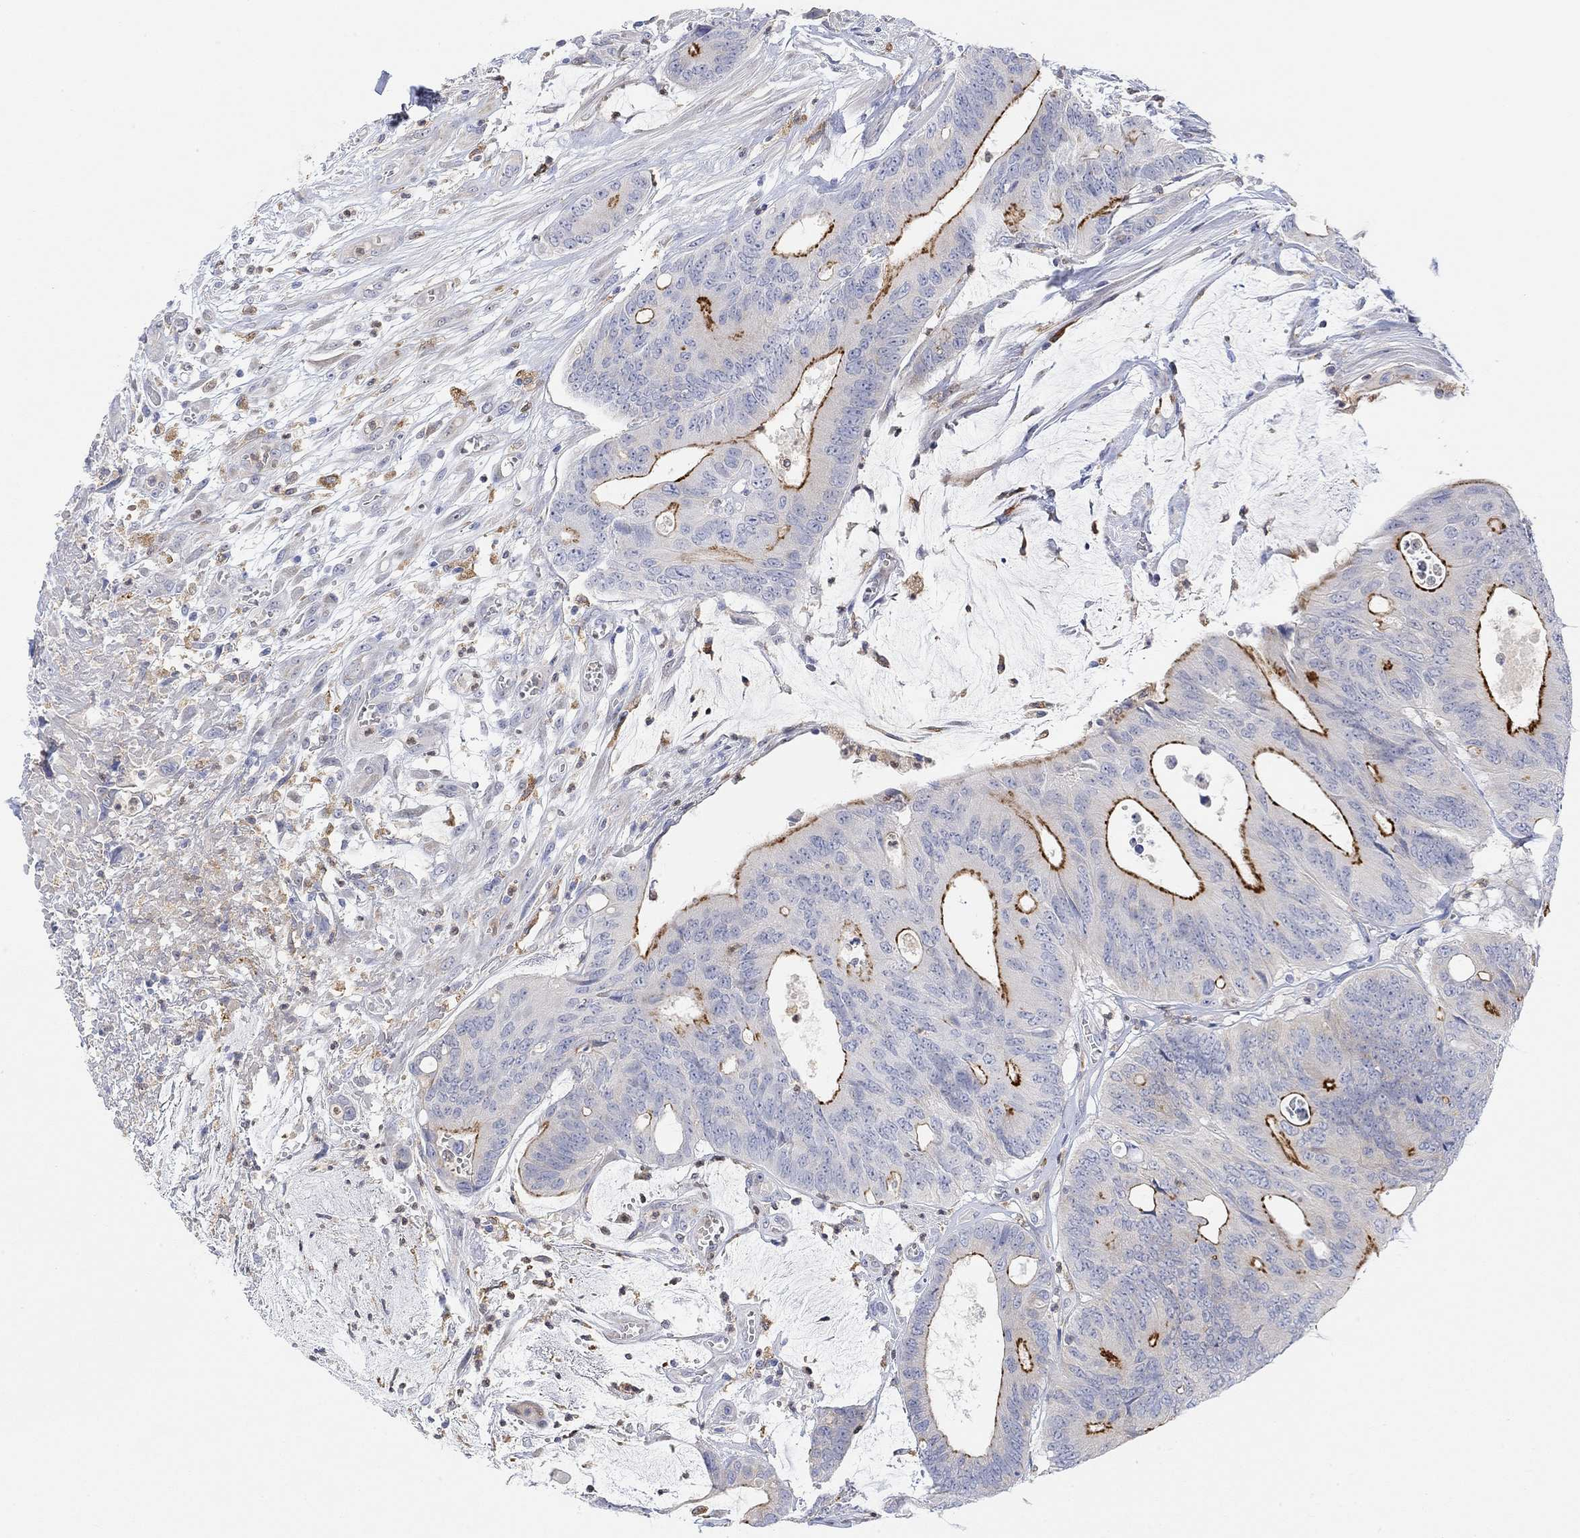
{"staining": {"intensity": "strong", "quantity": "<25%", "location": "cytoplasmic/membranous"}, "tissue": "colorectal cancer", "cell_type": "Tumor cells", "image_type": "cancer", "snomed": [{"axis": "morphology", "description": "Normal tissue, NOS"}, {"axis": "morphology", "description": "Adenocarcinoma, NOS"}, {"axis": "topography", "description": "Colon"}], "caption": "Protein staining shows strong cytoplasmic/membranous positivity in approximately <25% of tumor cells in adenocarcinoma (colorectal).", "gene": "ACSL1", "patient": {"sex": "male", "age": 65}}